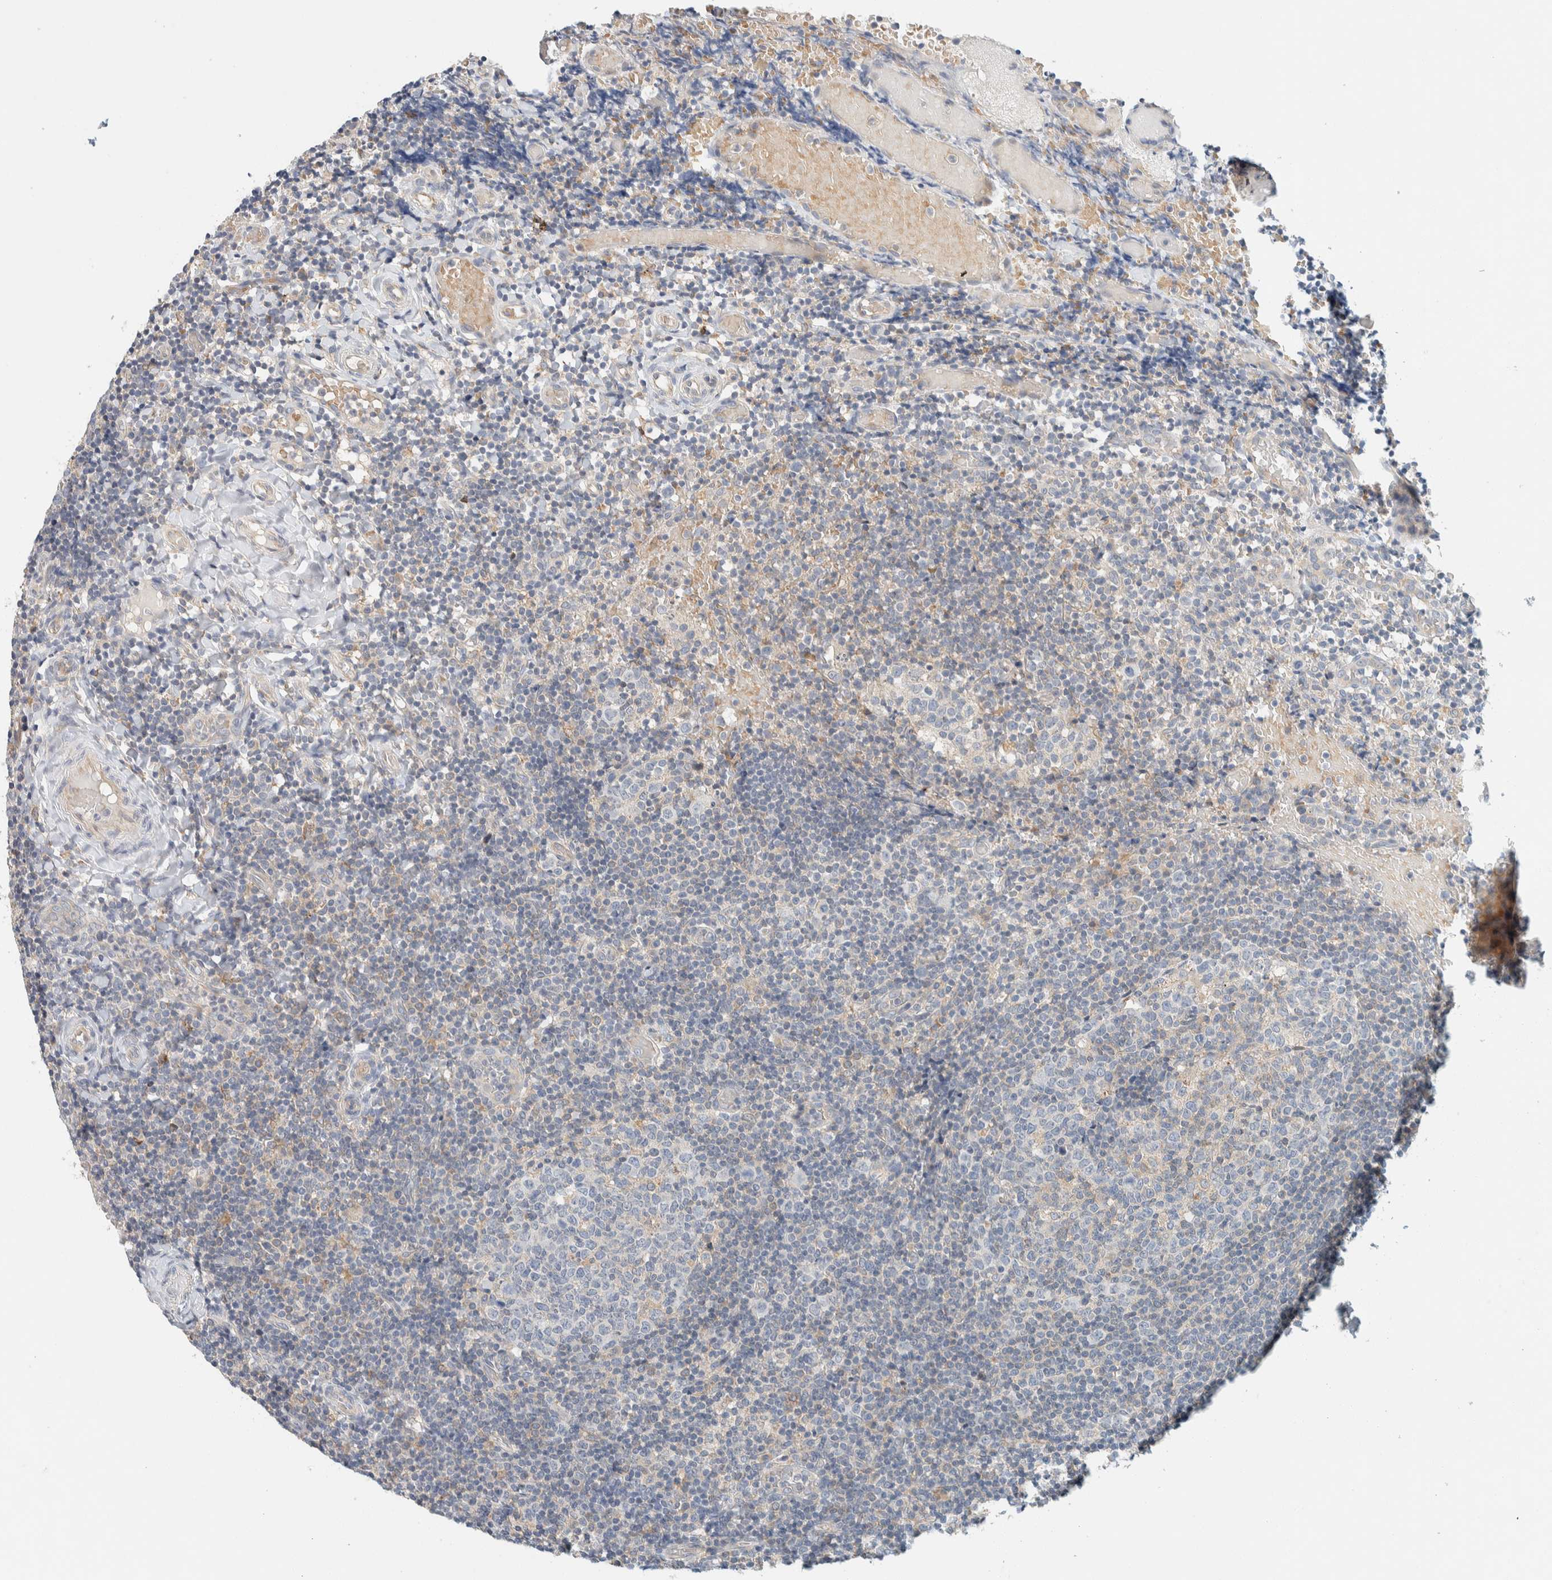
{"staining": {"intensity": "negative", "quantity": "none", "location": "none"}, "tissue": "tonsil", "cell_type": "Germinal center cells", "image_type": "normal", "snomed": [{"axis": "morphology", "description": "Normal tissue, NOS"}, {"axis": "topography", "description": "Tonsil"}], "caption": "A histopathology image of tonsil stained for a protein demonstrates no brown staining in germinal center cells. Nuclei are stained in blue.", "gene": "SUMF2", "patient": {"sex": "female", "age": 19}}